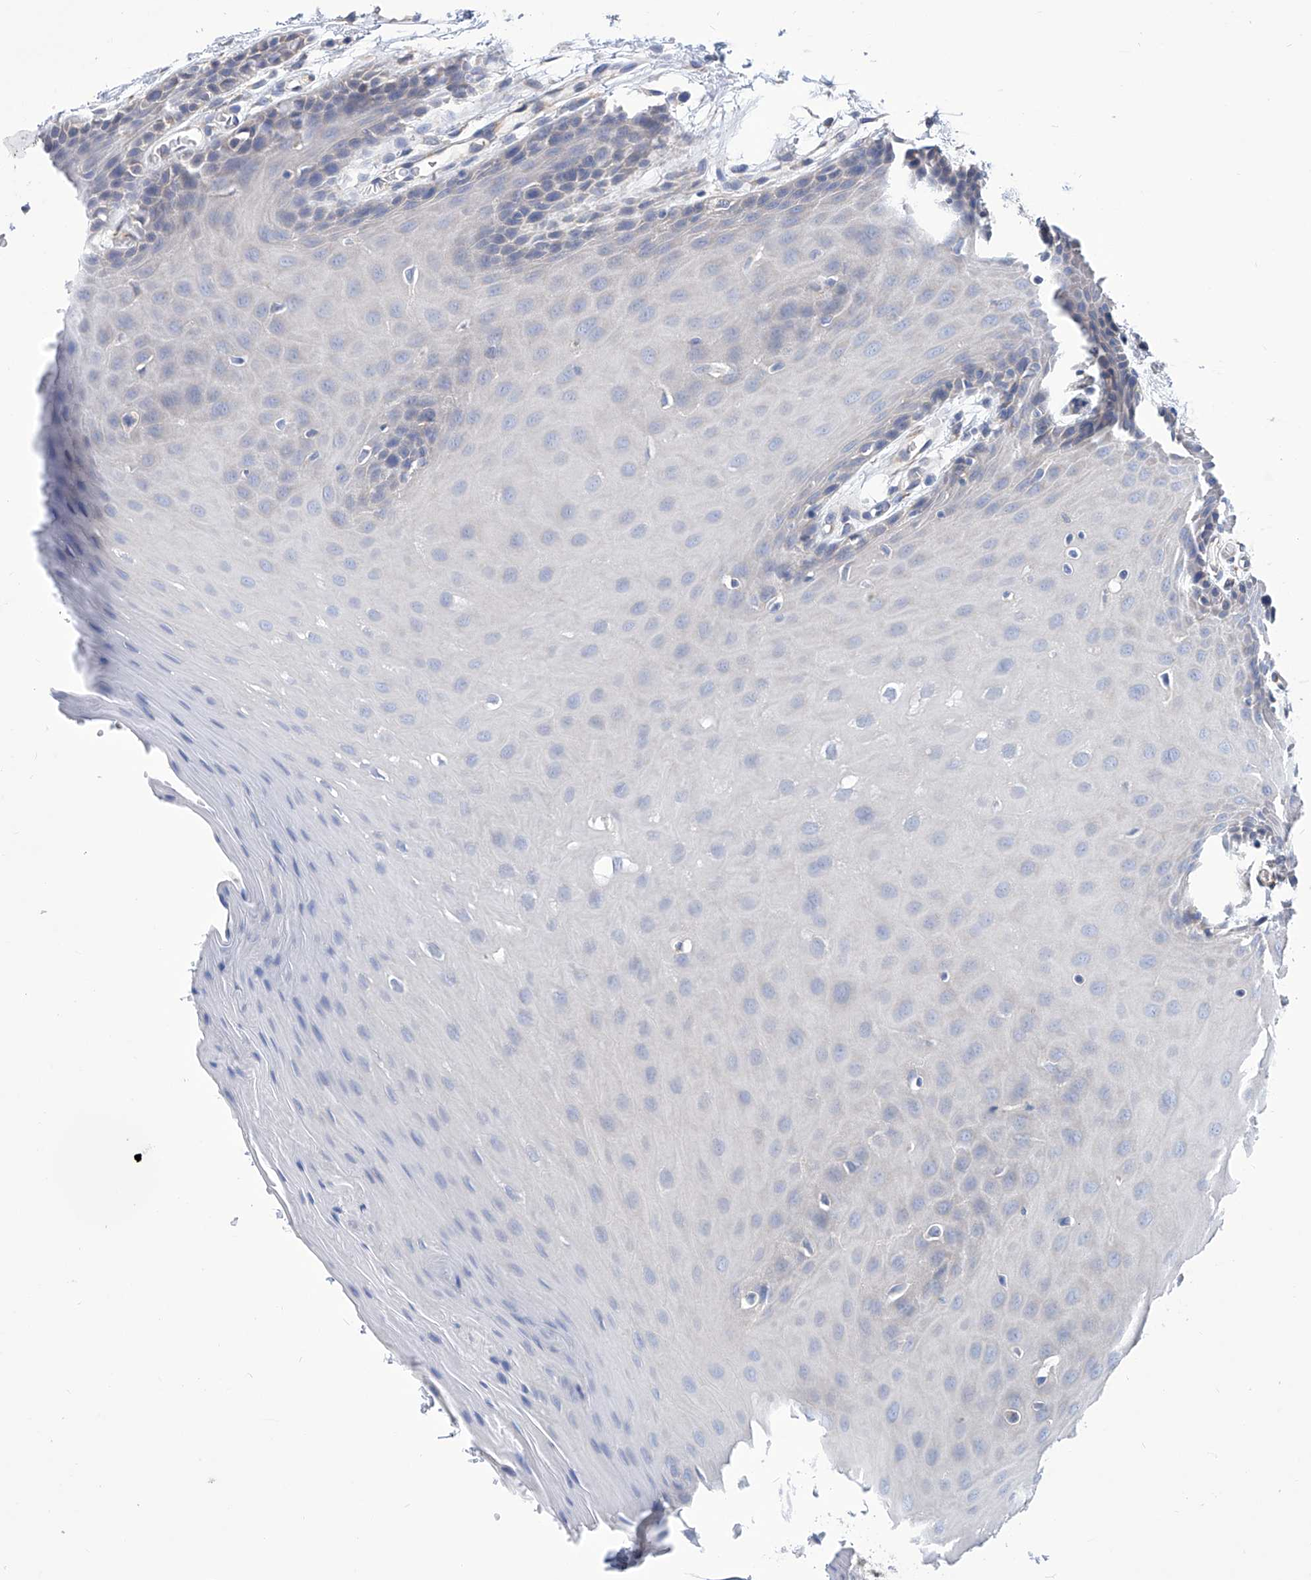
{"staining": {"intensity": "negative", "quantity": "none", "location": "none"}, "tissue": "oral mucosa", "cell_type": "Squamous epithelial cells", "image_type": "normal", "snomed": [{"axis": "morphology", "description": "Normal tissue, NOS"}, {"axis": "morphology", "description": "Squamous cell carcinoma, NOS"}, {"axis": "topography", "description": "Skeletal muscle"}, {"axis": "topography", "description": "Oral tissue"}, {"axis": "topography", "description": "Salivary gland"}, {"axis": "topography", "description": "Head-Neck"}], "caption": "Human oral mucosa stained for a protein using IHC reveals no positivity in squamous epithelial cells.", "gene": "SMS", "patient": {"sex": "male", "age": 54}}